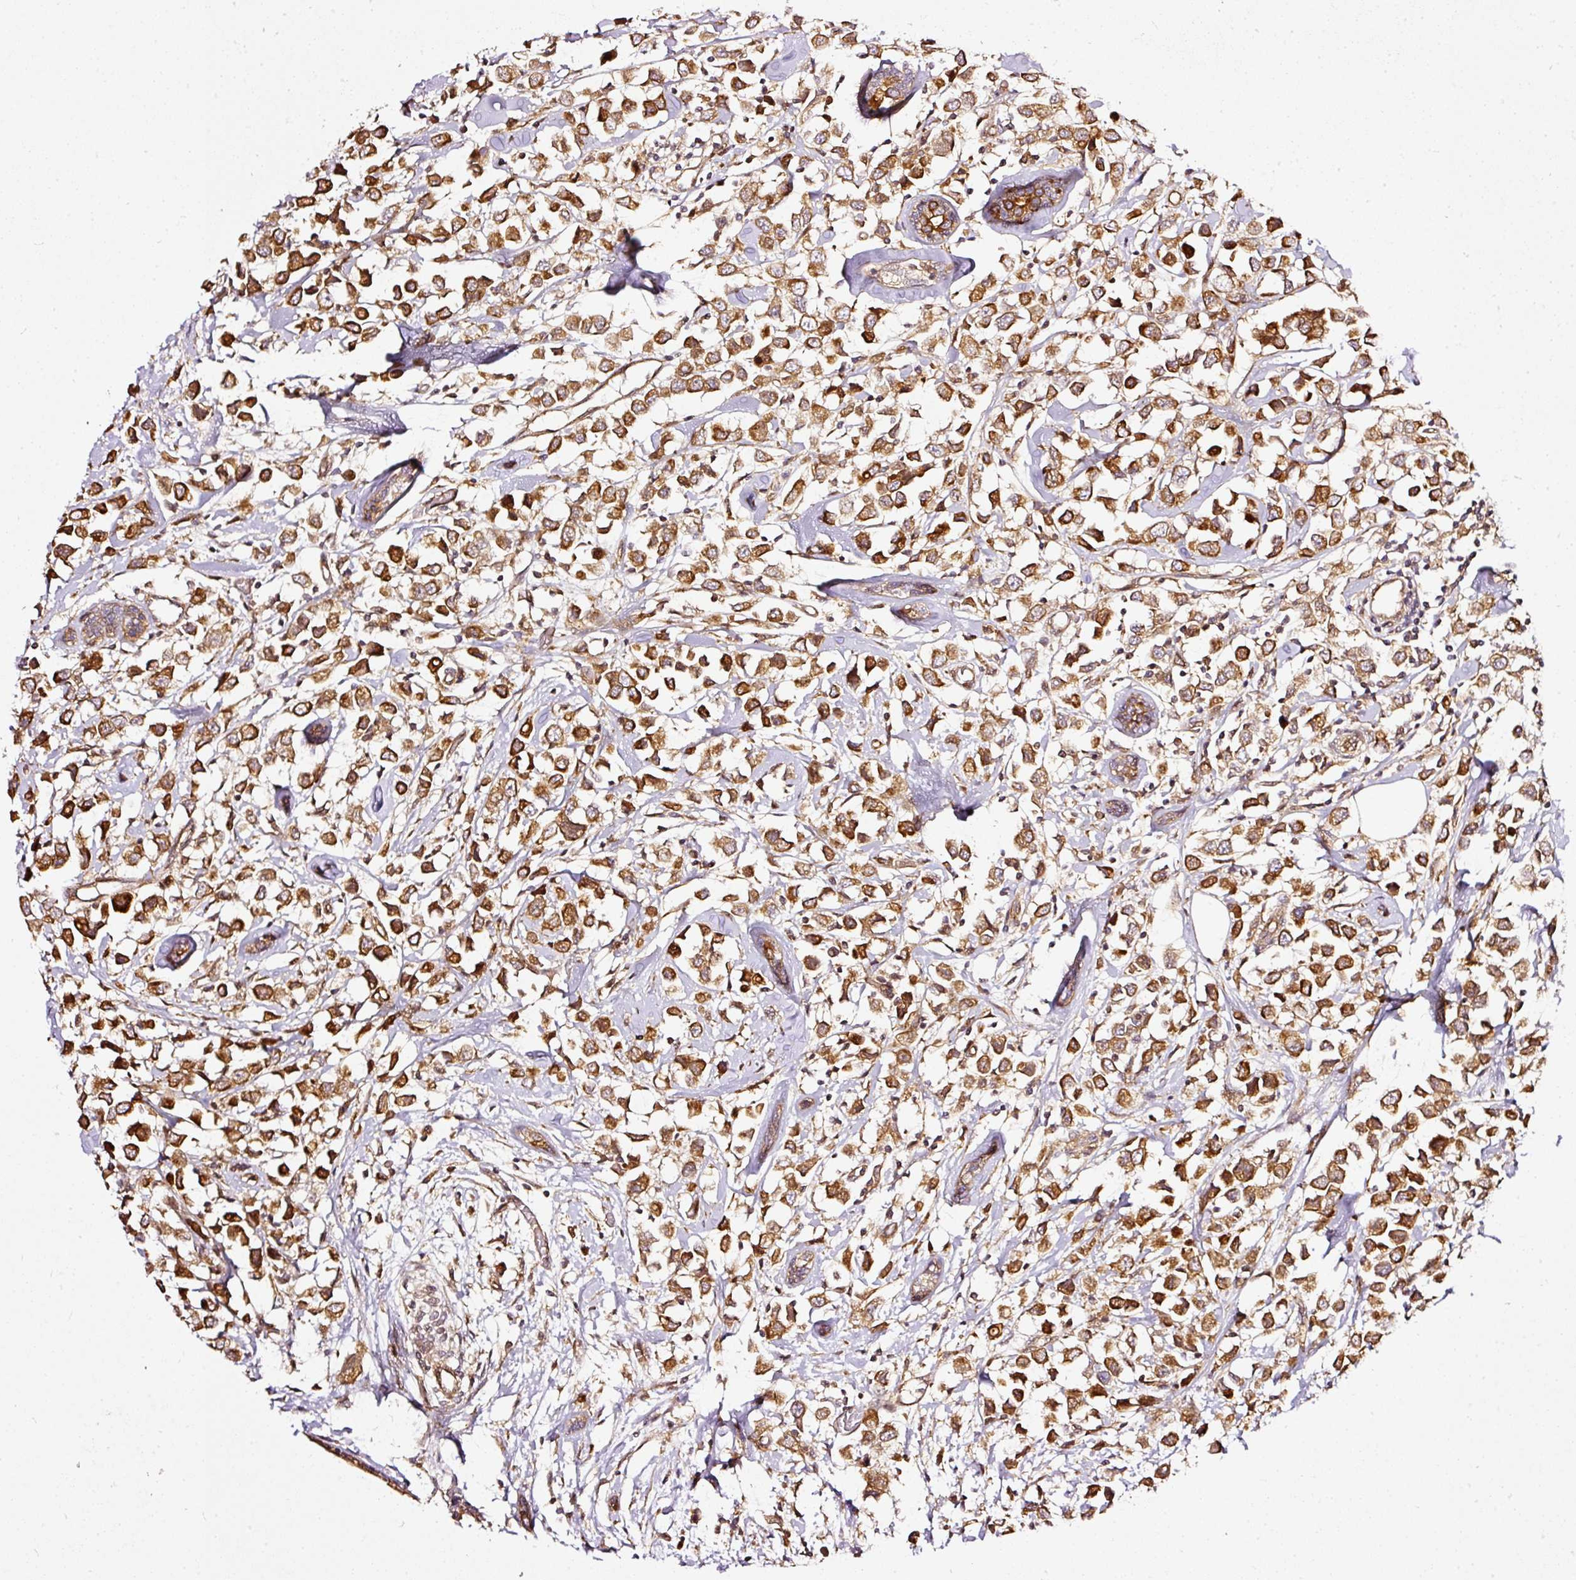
{"staining": {"intensity": "strong", "quantity": ">75%", "location": "cytoplasmic/membranous"}, "tissue": "breast cancer", "cell_type": "Tumor cells", "image_type": "cancer", "snomed": [{"axis": "morphology", "description": "Duct carcinoma"}, {"axis": "topography", "description": "Breast"}], "caption": "IHC photomicrograph of breast infiltrating ductal carcinoma stained for a protein (brown), which displays high levels of strong cytoplasmic/membranous staining in about >75% of tumor cells.", "gene": "MIF4GD", "patient": {"sex": "female", "age": 61}}